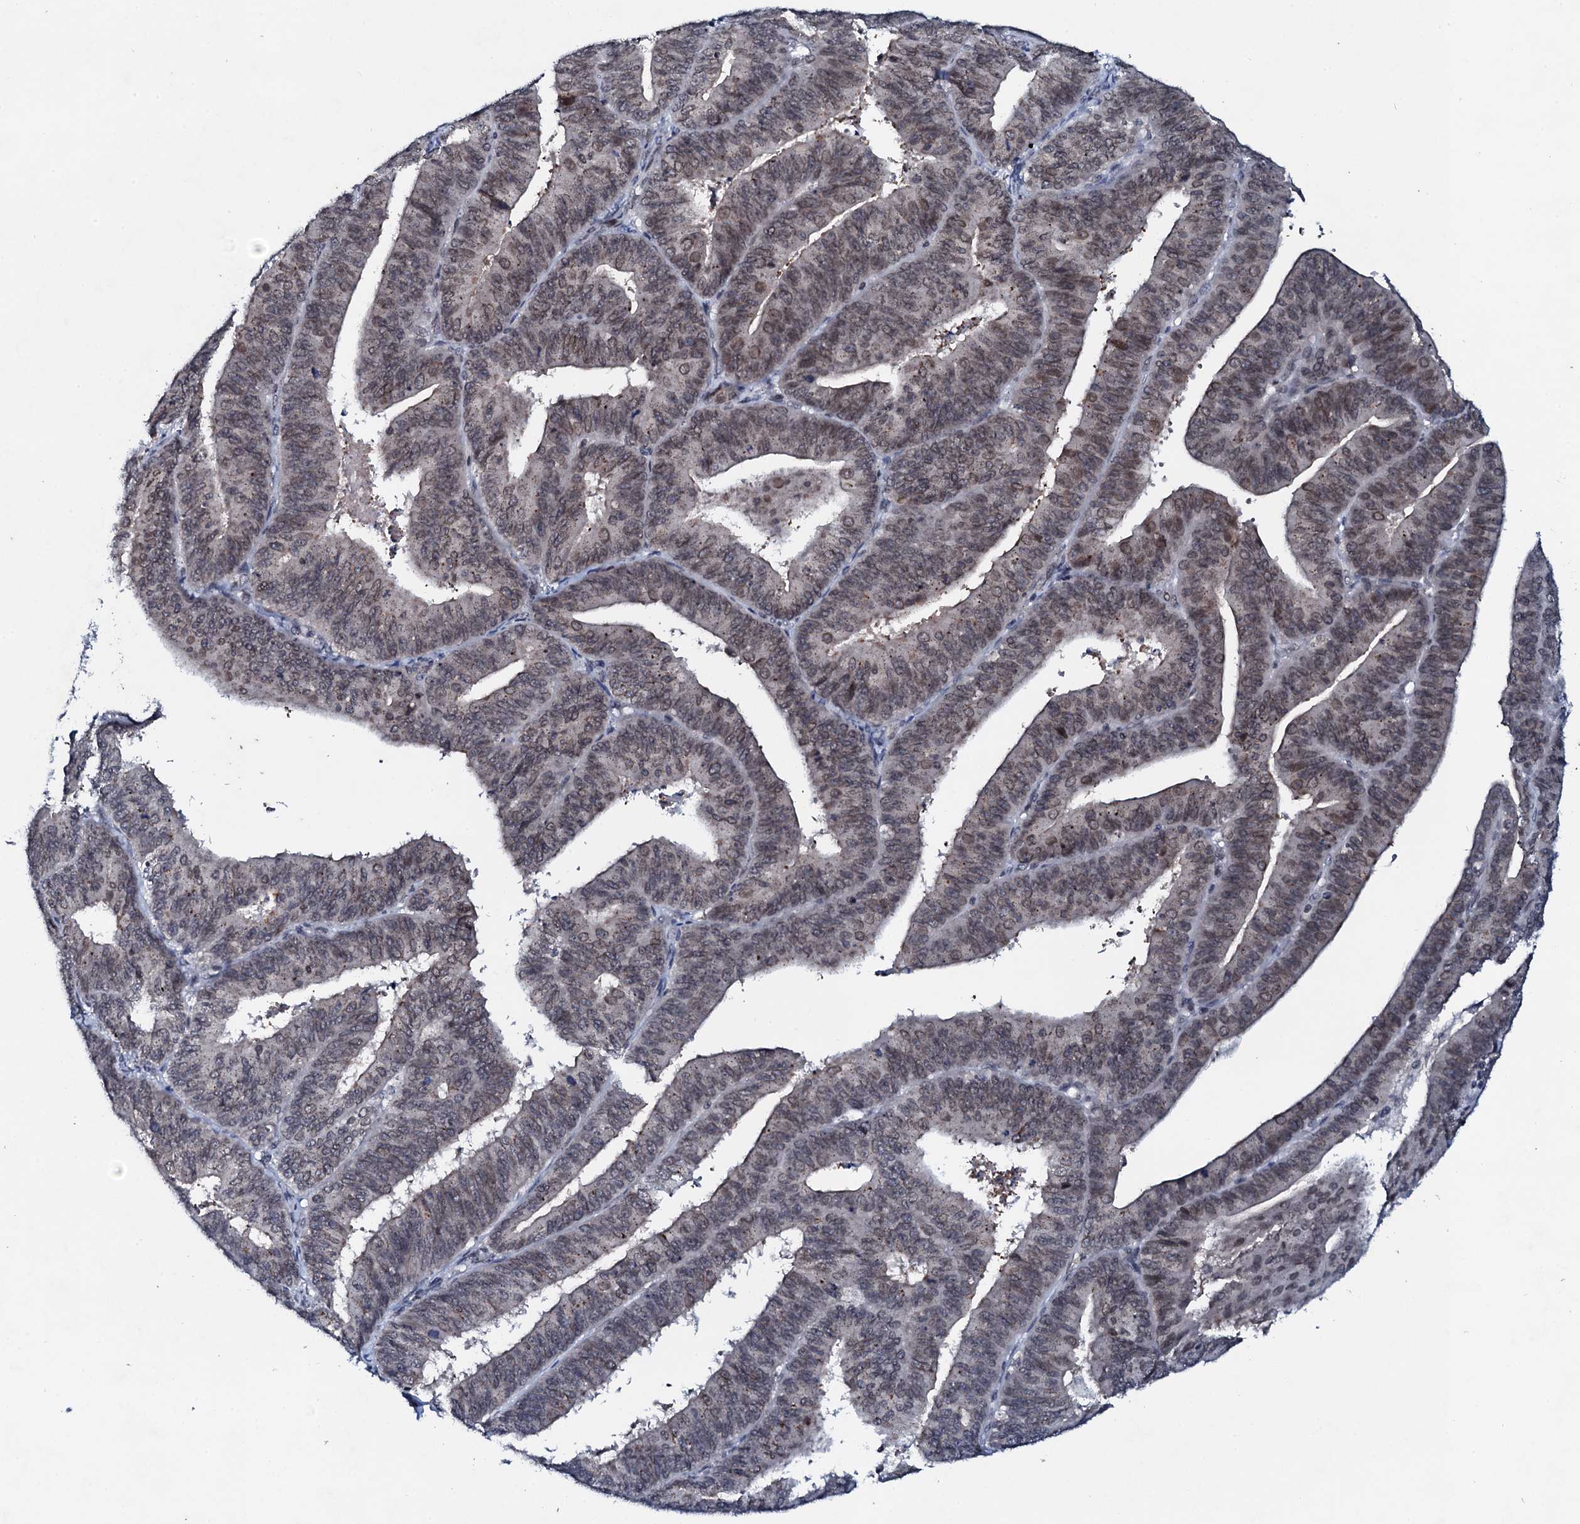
{"staining": {"intensity": "weak", "quantity": "25%-75%", "location": "cytoplasmic/membranous,nuclear"}, "tissue": "endometrial cancer", "cell_type": "Tumor cells", "image_type": "cancer", "snomed": [{"axis": "morphology", "description": "Adenocarcinoma, NOS"}, {"axis": "topography", "description": "Endometrium"}], "caption": "The histopathology image exhibits staining of adenocarcinoma (endometrial), revealing weak cytoplasmic/membranous and nuclear protein staining (brown color) within tumor cells.", "gene": "SNTA1", "patient": {"sex": "female", "age": 73}}